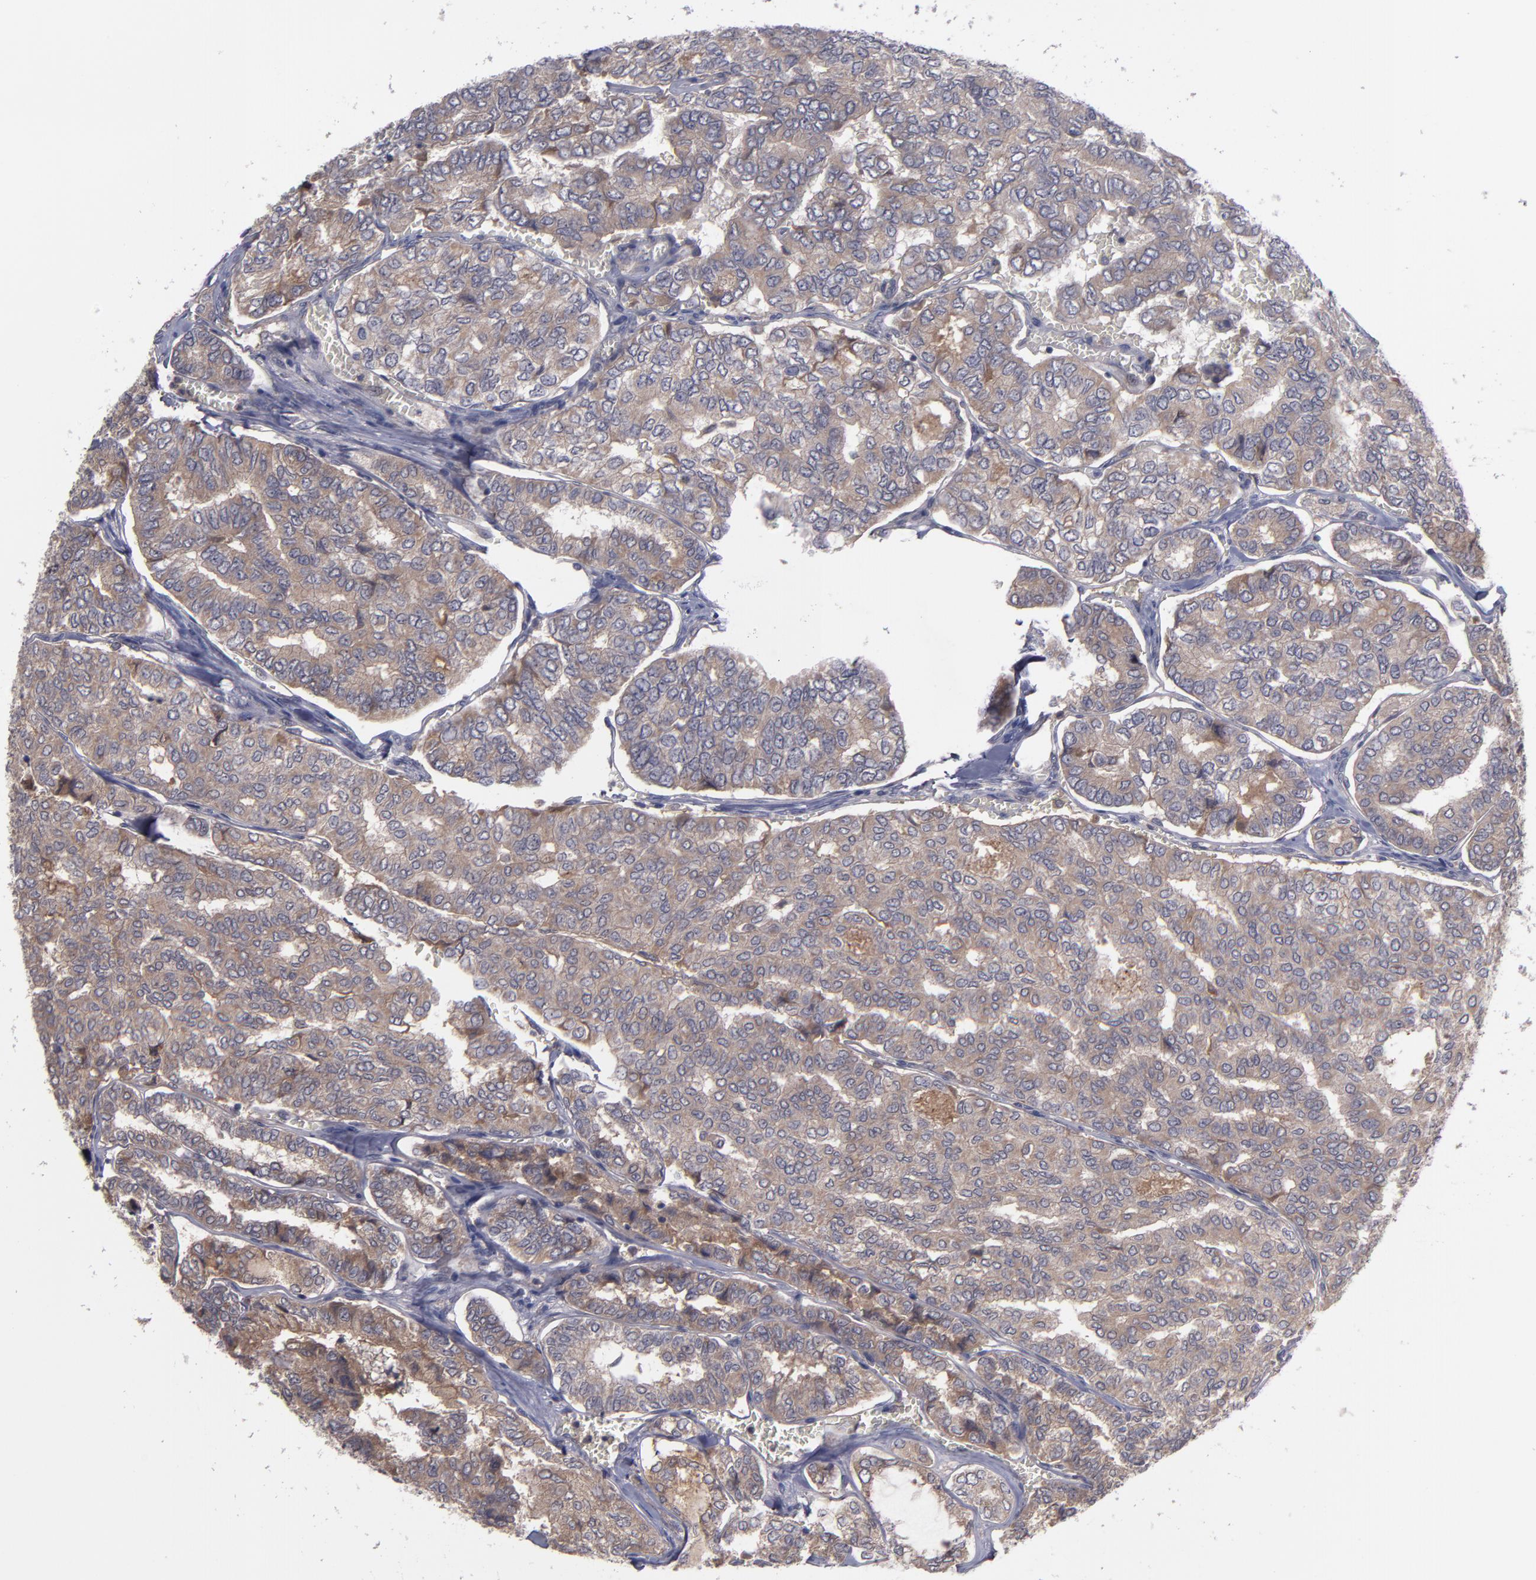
{"staining": {"intensity": "moderate", "quantity": ">75%", "location": "cytoplasmic/membranous"}, "tissue": "thyroid cancer", "cell_type": "Tumor cells", "image_type": "cancer", "snomed": [{"axis": "morphology", "description": "Papillary adenocarcinoma, NOS"}, {"axis": "topography", "description": "Thyroid gland"}], "caption": "Tumor cells display medium levels of moderate cytoplasmic/membranous staining in about >75% of cells in thyroid cancer (papillary adenocarcinoma). Nuclei are stained in blue.", "gene": "MMP11", "patient": {"sex": "female", "age": 35}}